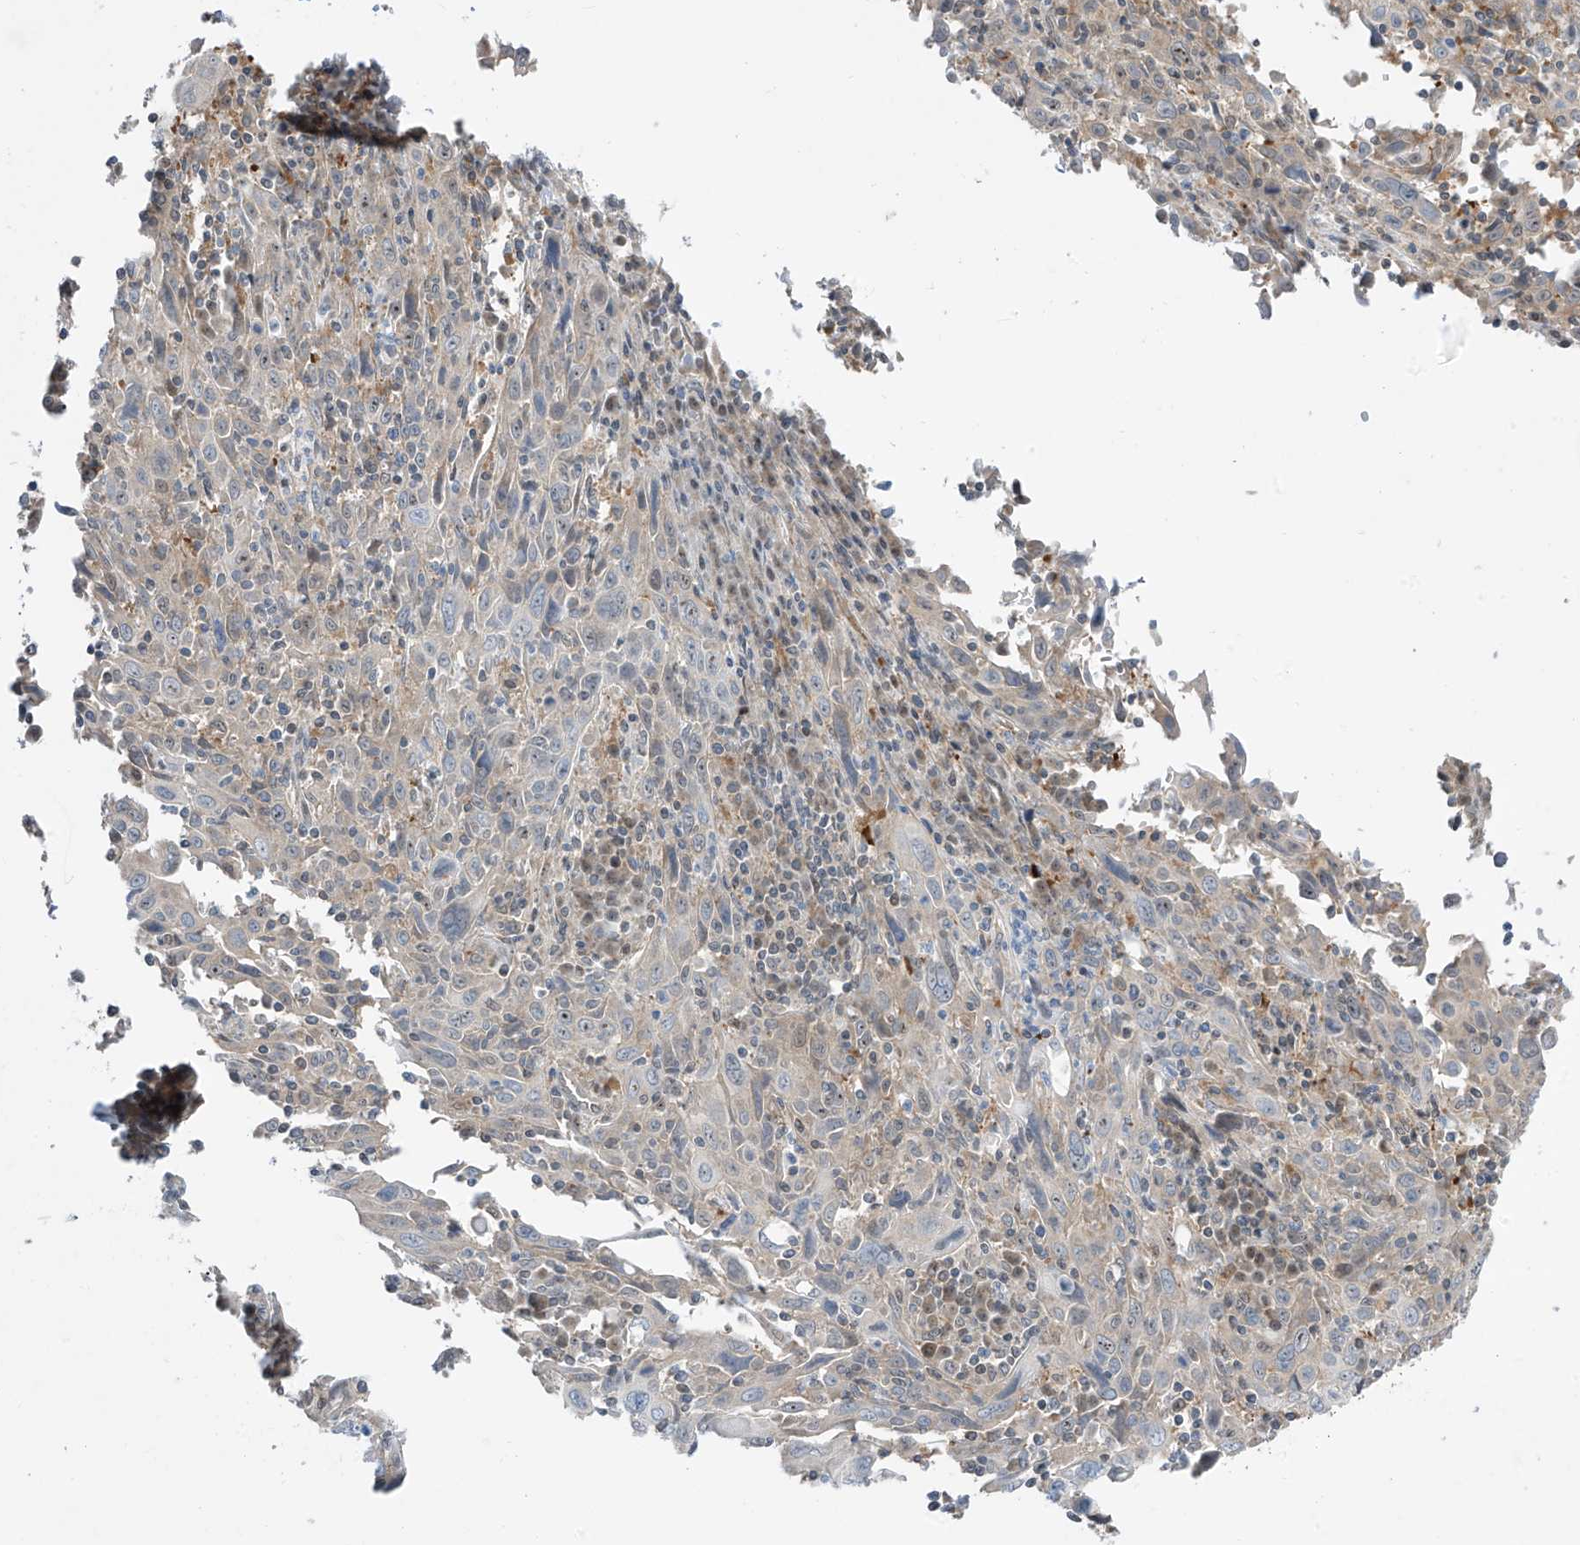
{"staining": {"intensity": "weak", "quantity": "<25%", "location": "cytoplasmic/membranous"}, "tissue": "cervical cancer", "cell_type": "Tumor cells", "image_type": "cancer", "snomed": [{"axis": "morphology", "description": "Squamous cell carcinoma, NOS"}, {"axis": "topography", "description": "Cervix"}], "caption": "High power microscopy photomicrograph of an IHC micrograph of squamous cell carcinoma (cervical), revealing no significant positivity in tumor cells.", "gene": "TTC38", "patient": {"sex": "female", "age": 46}}